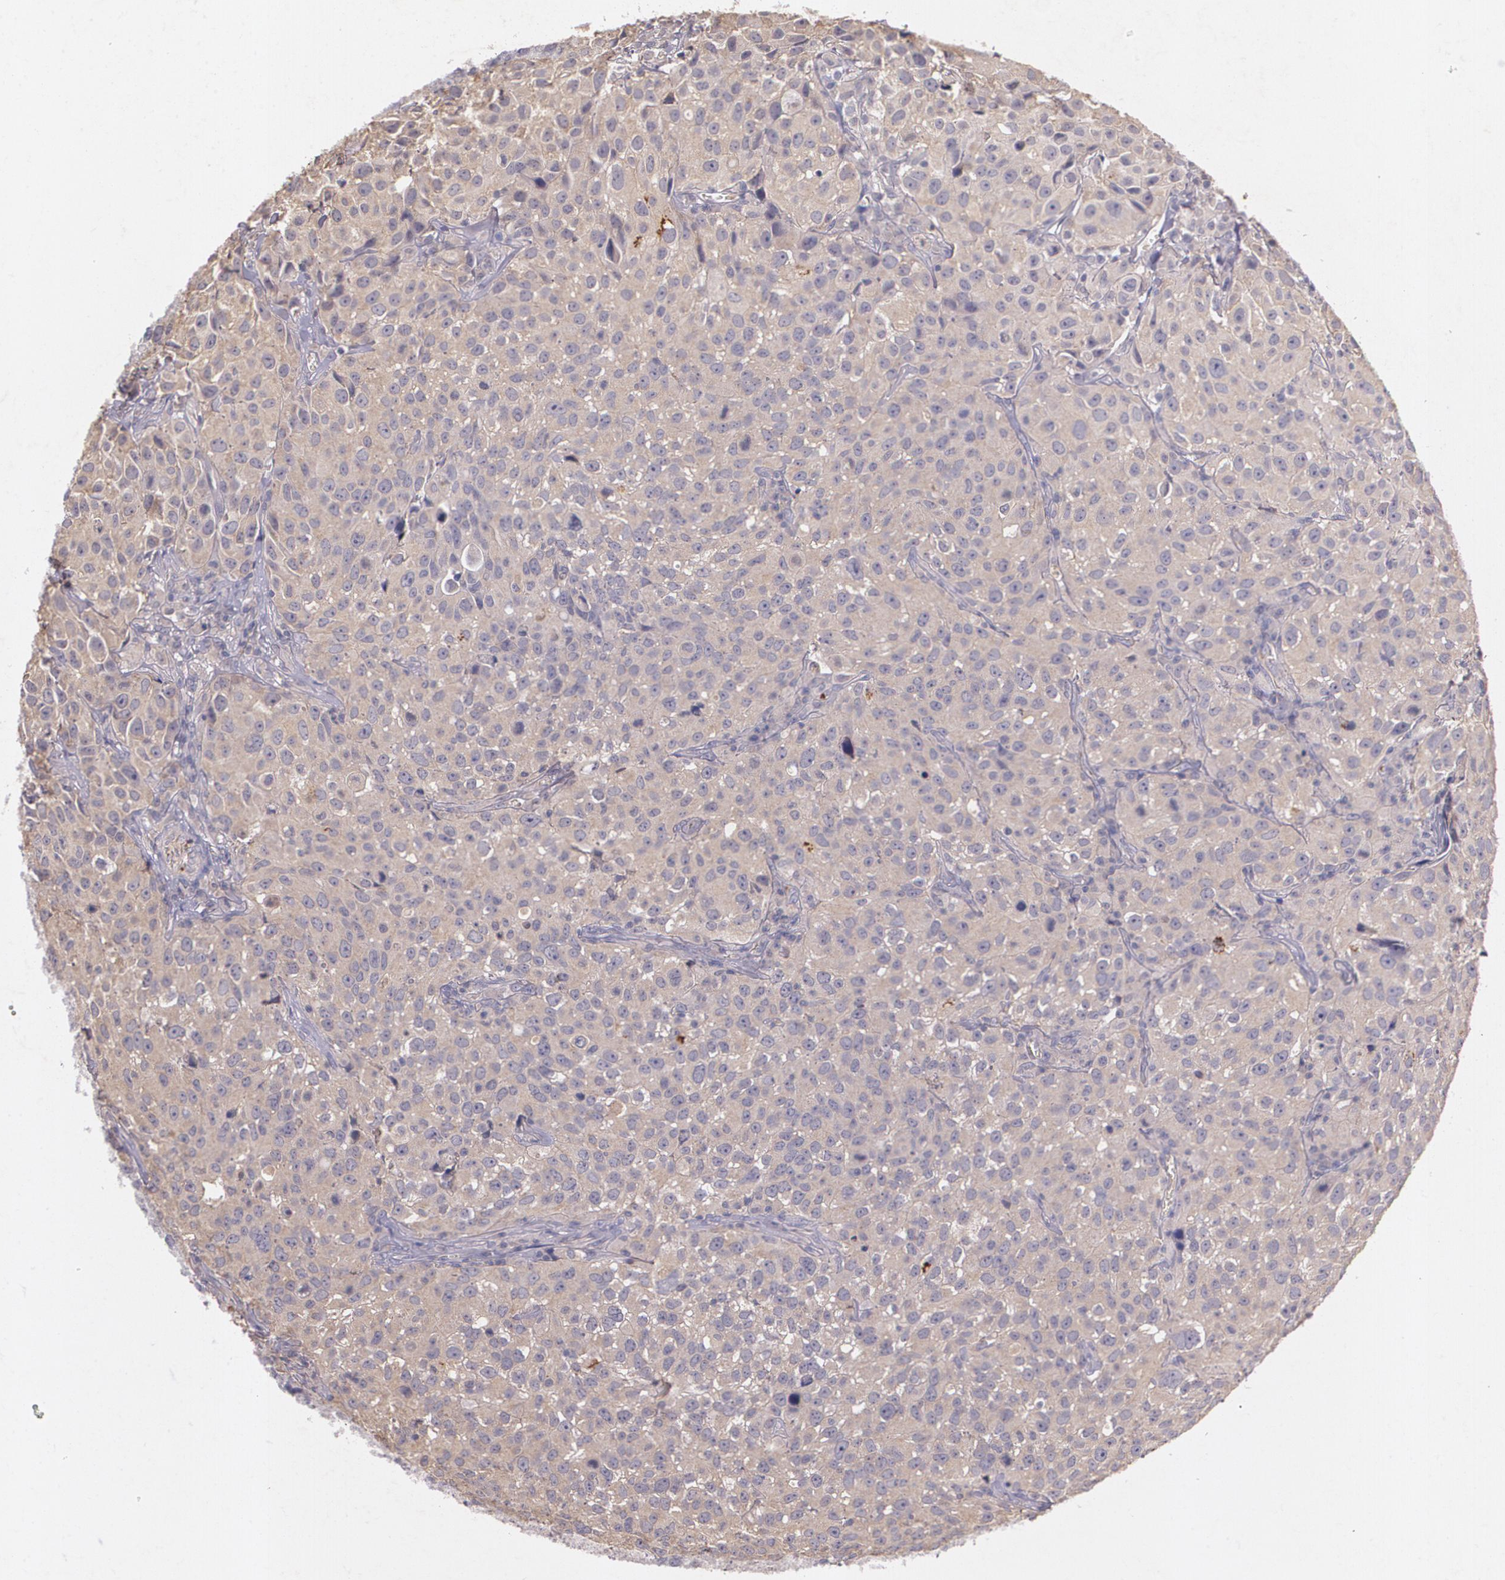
{"staining": {"intensity": "weak", "quantity": ">75%", "location": "cytoplasmic/membranous"}, "tissue": "urothelial cancer", "cell_type": "Tumor cells", "image_type": "cancer", "snomed": [{"axis": "morphology", "description": "Urothelial carcinoma, High grade"}, {"axis": "topography", "description": "Urinary bladder"}], "caption": "Immunohistochemical staining of high-grade urothelial carcinoma shows low levels of weak cytoplasmic/membranous protein staining in about >75% of tumor cells. (DAB IHC, brown staining for protein, blue staining for nuclei).", "gene": "TM4SF1", "patient": {"sex": "female", "age": 75}}